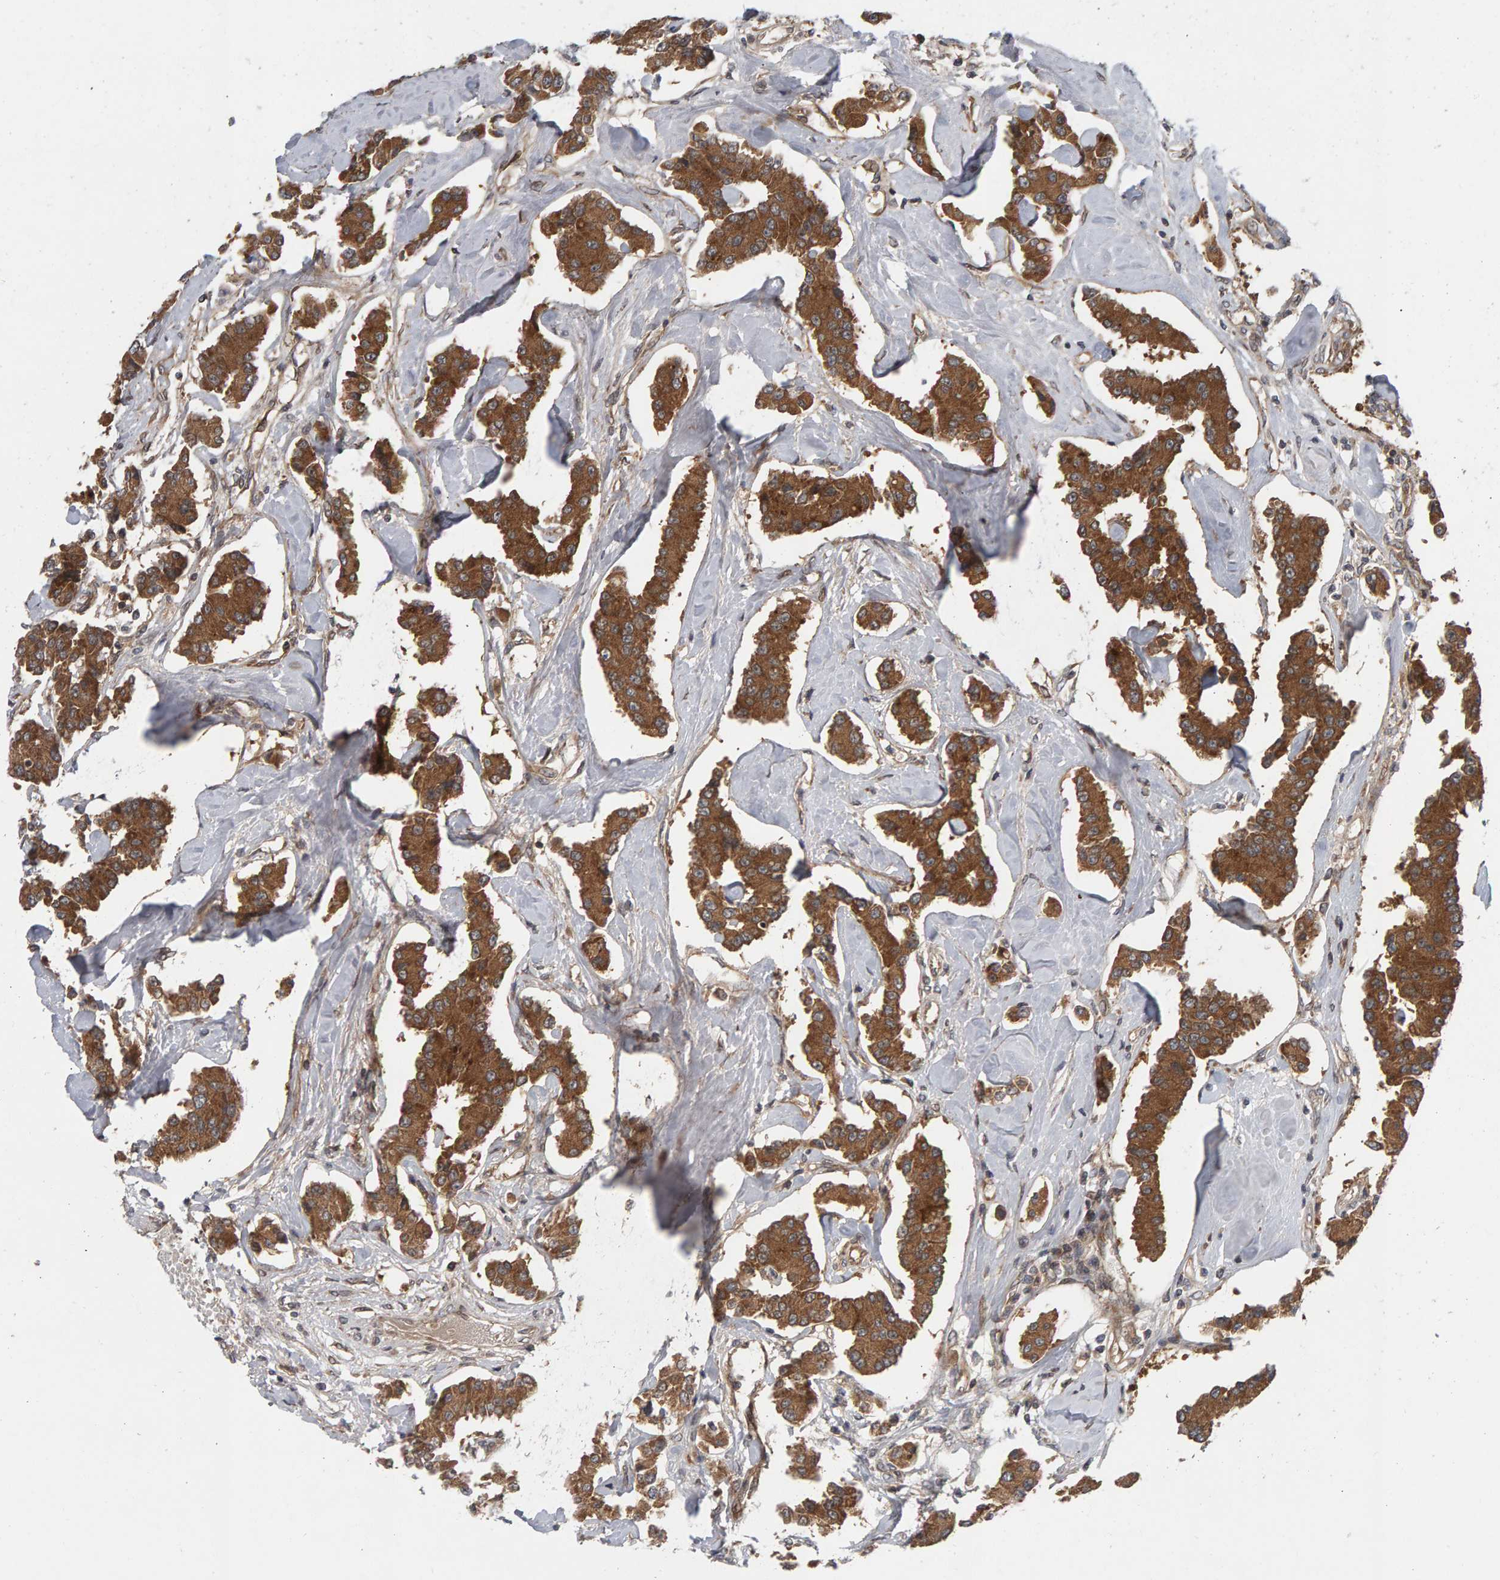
{"staining": {"intensity": "strong", "quantity": ">75%", "location": "cytoplasmic/membranous"}, "tissue": "carcinoid", "cell_type": "Tumor cells", "image_type": "cancer", "snomed": [{"axis": "morphology", "description": "Carcinoid, malignant, NOS"}, {"axis": "topography", "description": "Pancreas"}], "caption": "Protein staining of carcinoid tissue demonstrates strong cytoplasmic/membranous expression in about >75% of tumor cells. The staining was performed using DAB (3,3'-diaminobenzidine), with brown indicating positive protein expression. Nuclei are stained blue with hematoxylin.", "gene": "BAHCC1", "patient": {"sex": "male", "age": 41}}